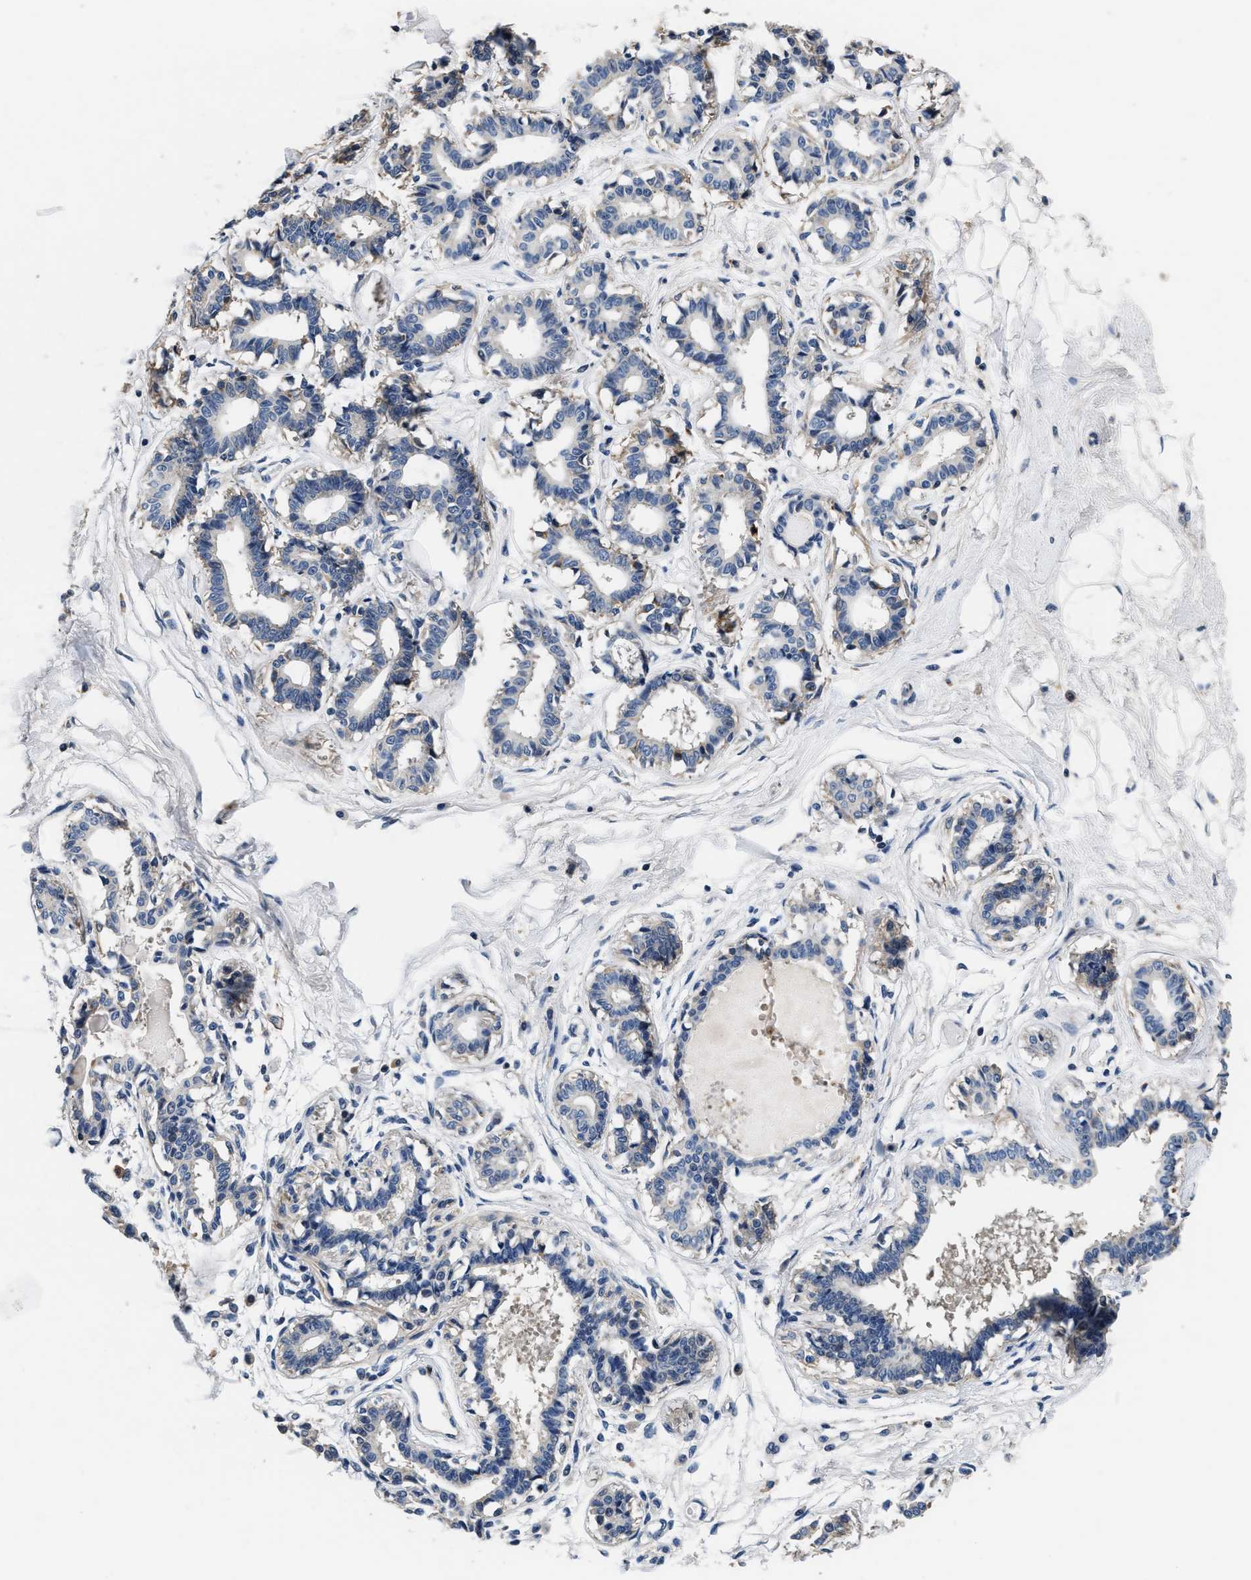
{"staining": {"intensity": "negative", "quantity": "none", "location": "none"}, "tissue": "breast", "cell_type": "Adipocytes", "image_type": "normal", "snomed": [{"axis": "morphology", "description": "Normal tissue, NOS"}, {"axis": "topography", "description": "Breast"}], "caption": "The image demonstrates no staining of adipocytes in benign breast. Nuclei are stained in blue.", "gene": "ANKIB1", "patient": {"sex": "female", "age": 45}}